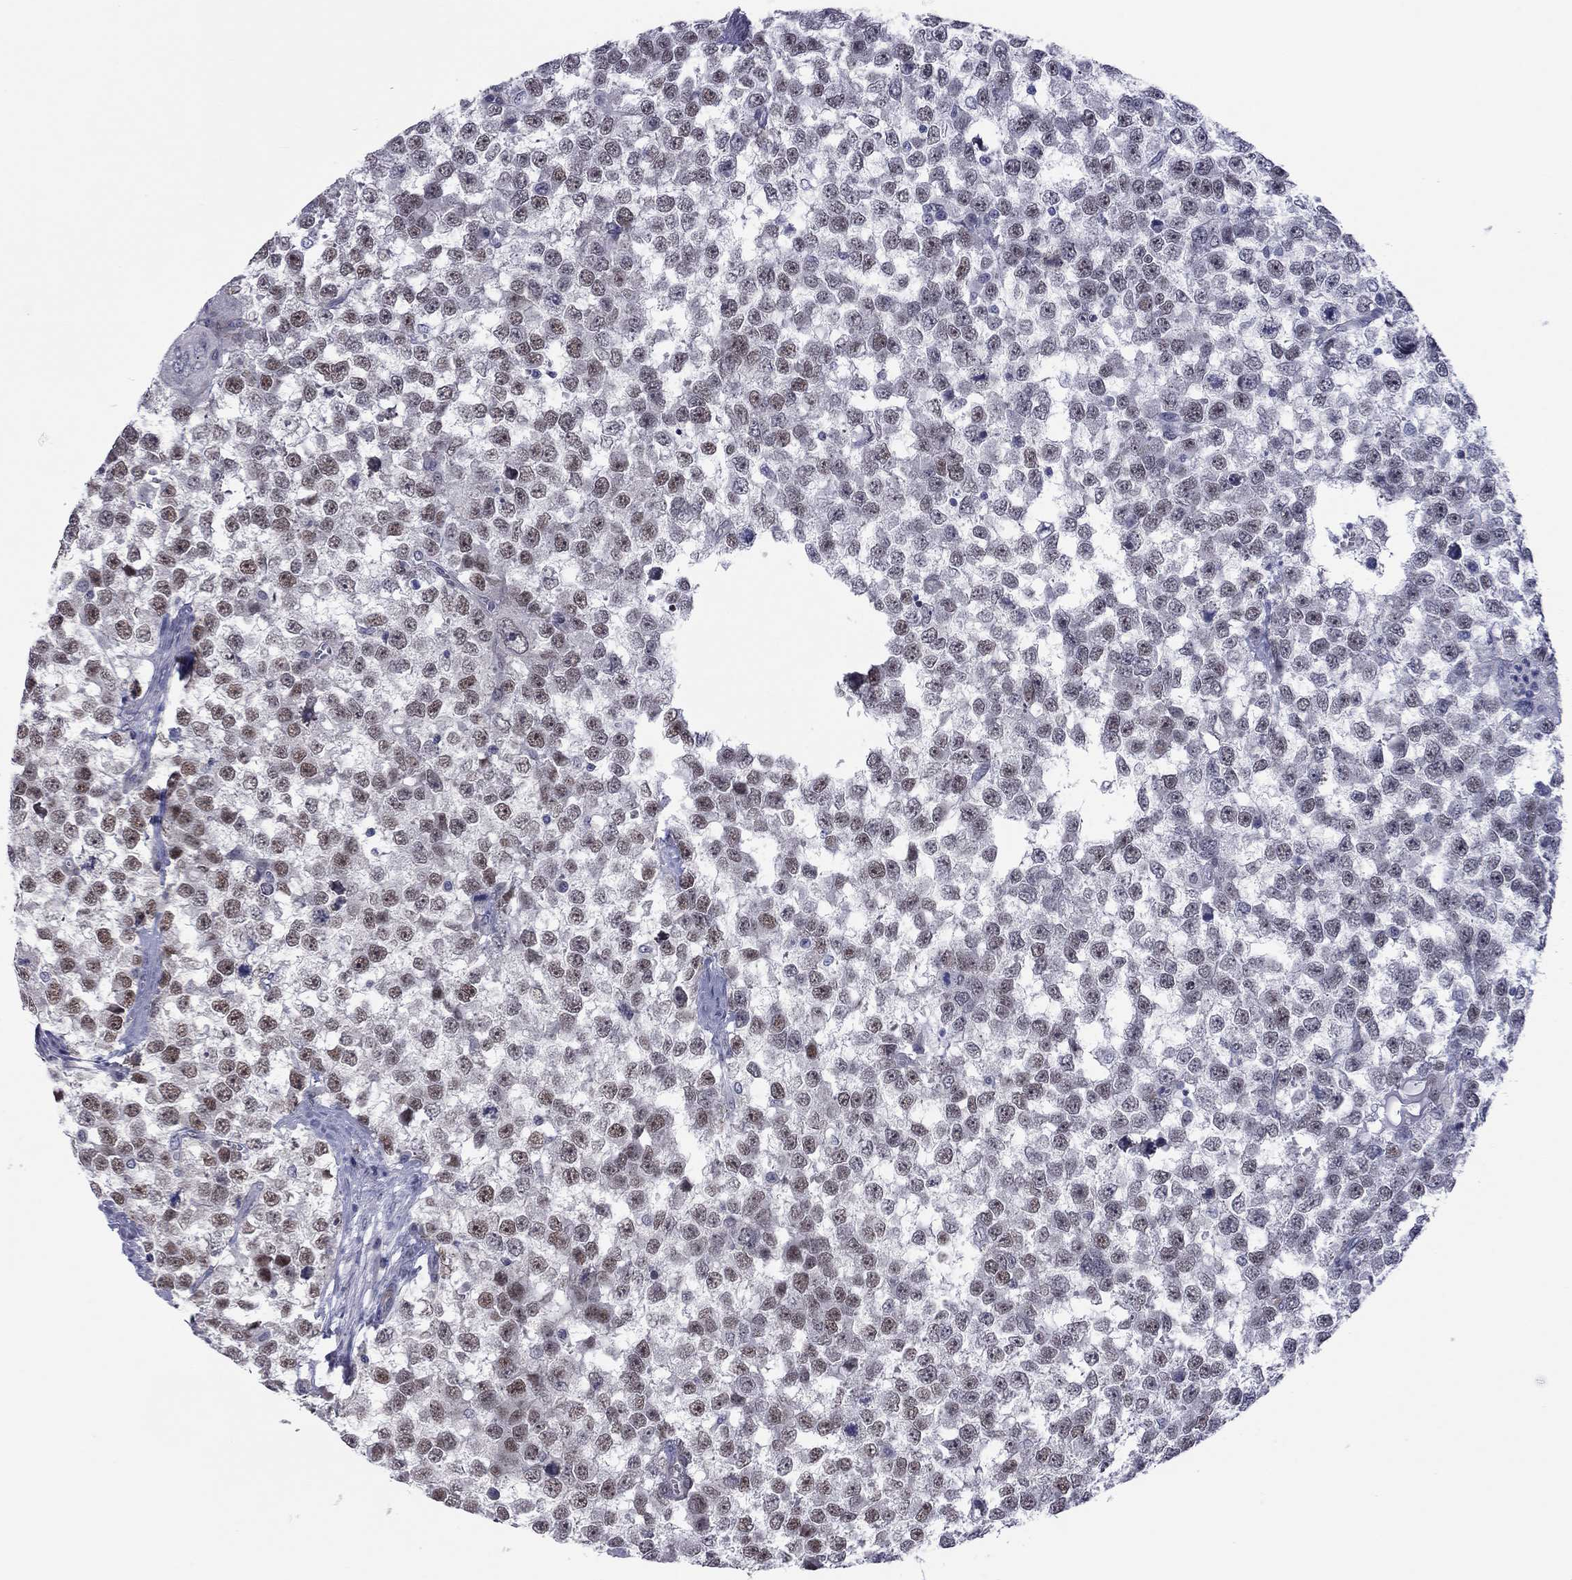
{"staining": {"intensity": "weak", "quantity": "25%-75%", "location": "nuclear"}, "tissue": "testis cancer", "cell_type": "Tumor cells", "image_type": "cancer", "snomed": [{"axis": "morphology", "description": "Normal tissue, NOS"}, {"axis": "morphology", "description": "Seminoma, NOS"}, {"axis": "topography", "description": "Testis"}, {"axis": "topography", "description": "Epididymis"}], "caption": "Protein staining by IHC exhibits weak nuclear positivity in approximately 25%-75% of tumor cells in testis seminoma.", "gene": "POU5F2", "patient": {"sex": "male", "age": 34}}